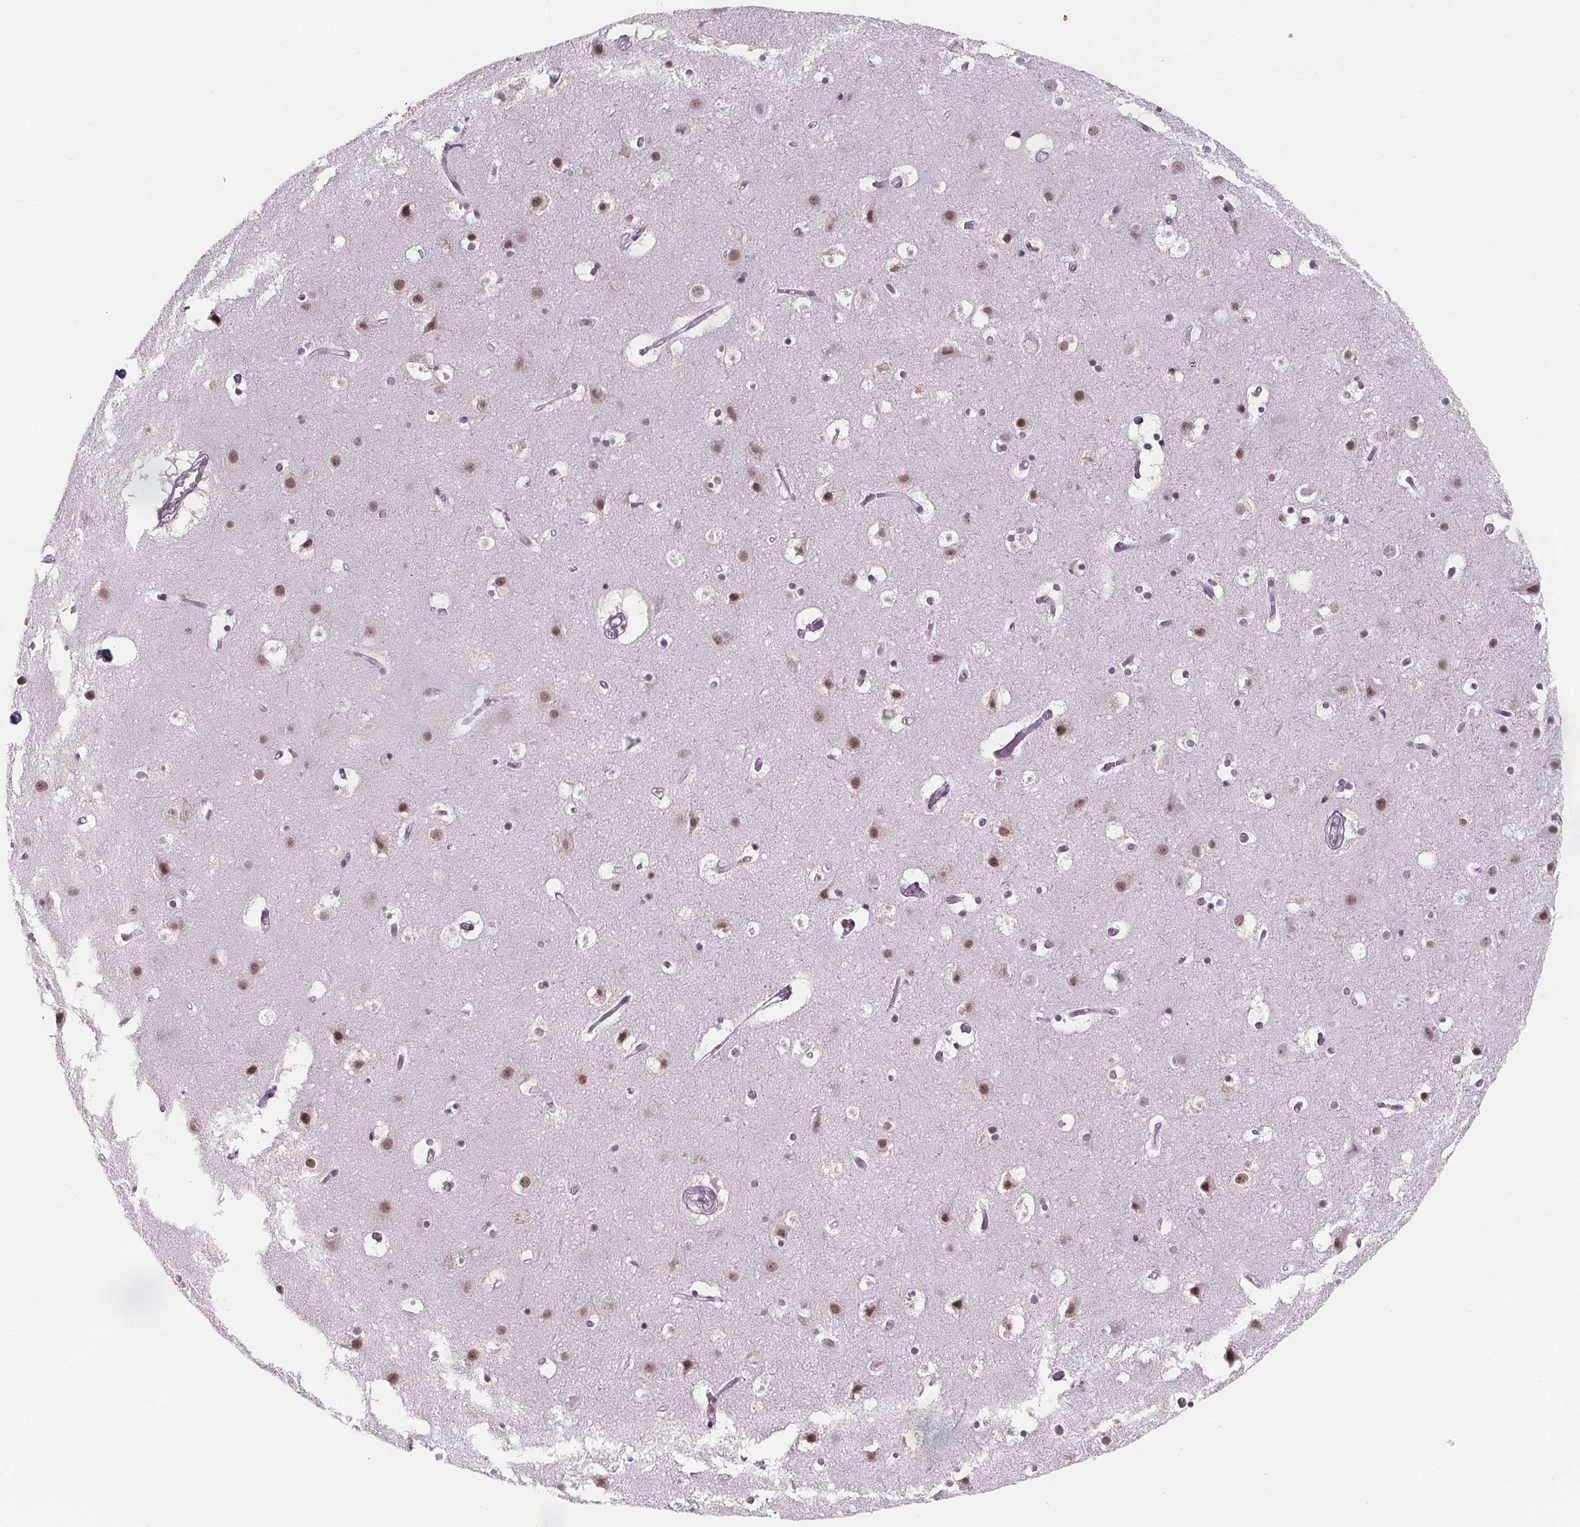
{"staining": {"intensity": "negative", "quantity": "none", "location": "none"}, "tissue": "cerebral cortex", "cell_type": "Endothelial cells", "image_type": "normal", "snomed": [{"axis": "morphology", "description": "Normal tissue, NOS"}, {"axis": "topography", "description": "Cerebral cortex"}], "caption": "Protein analysis of unremarkable cerebral cortex displays no significant positivity in endothelial cells.", "gene": "ZNF572", "patient": {"sex": "female", "age": 52}}